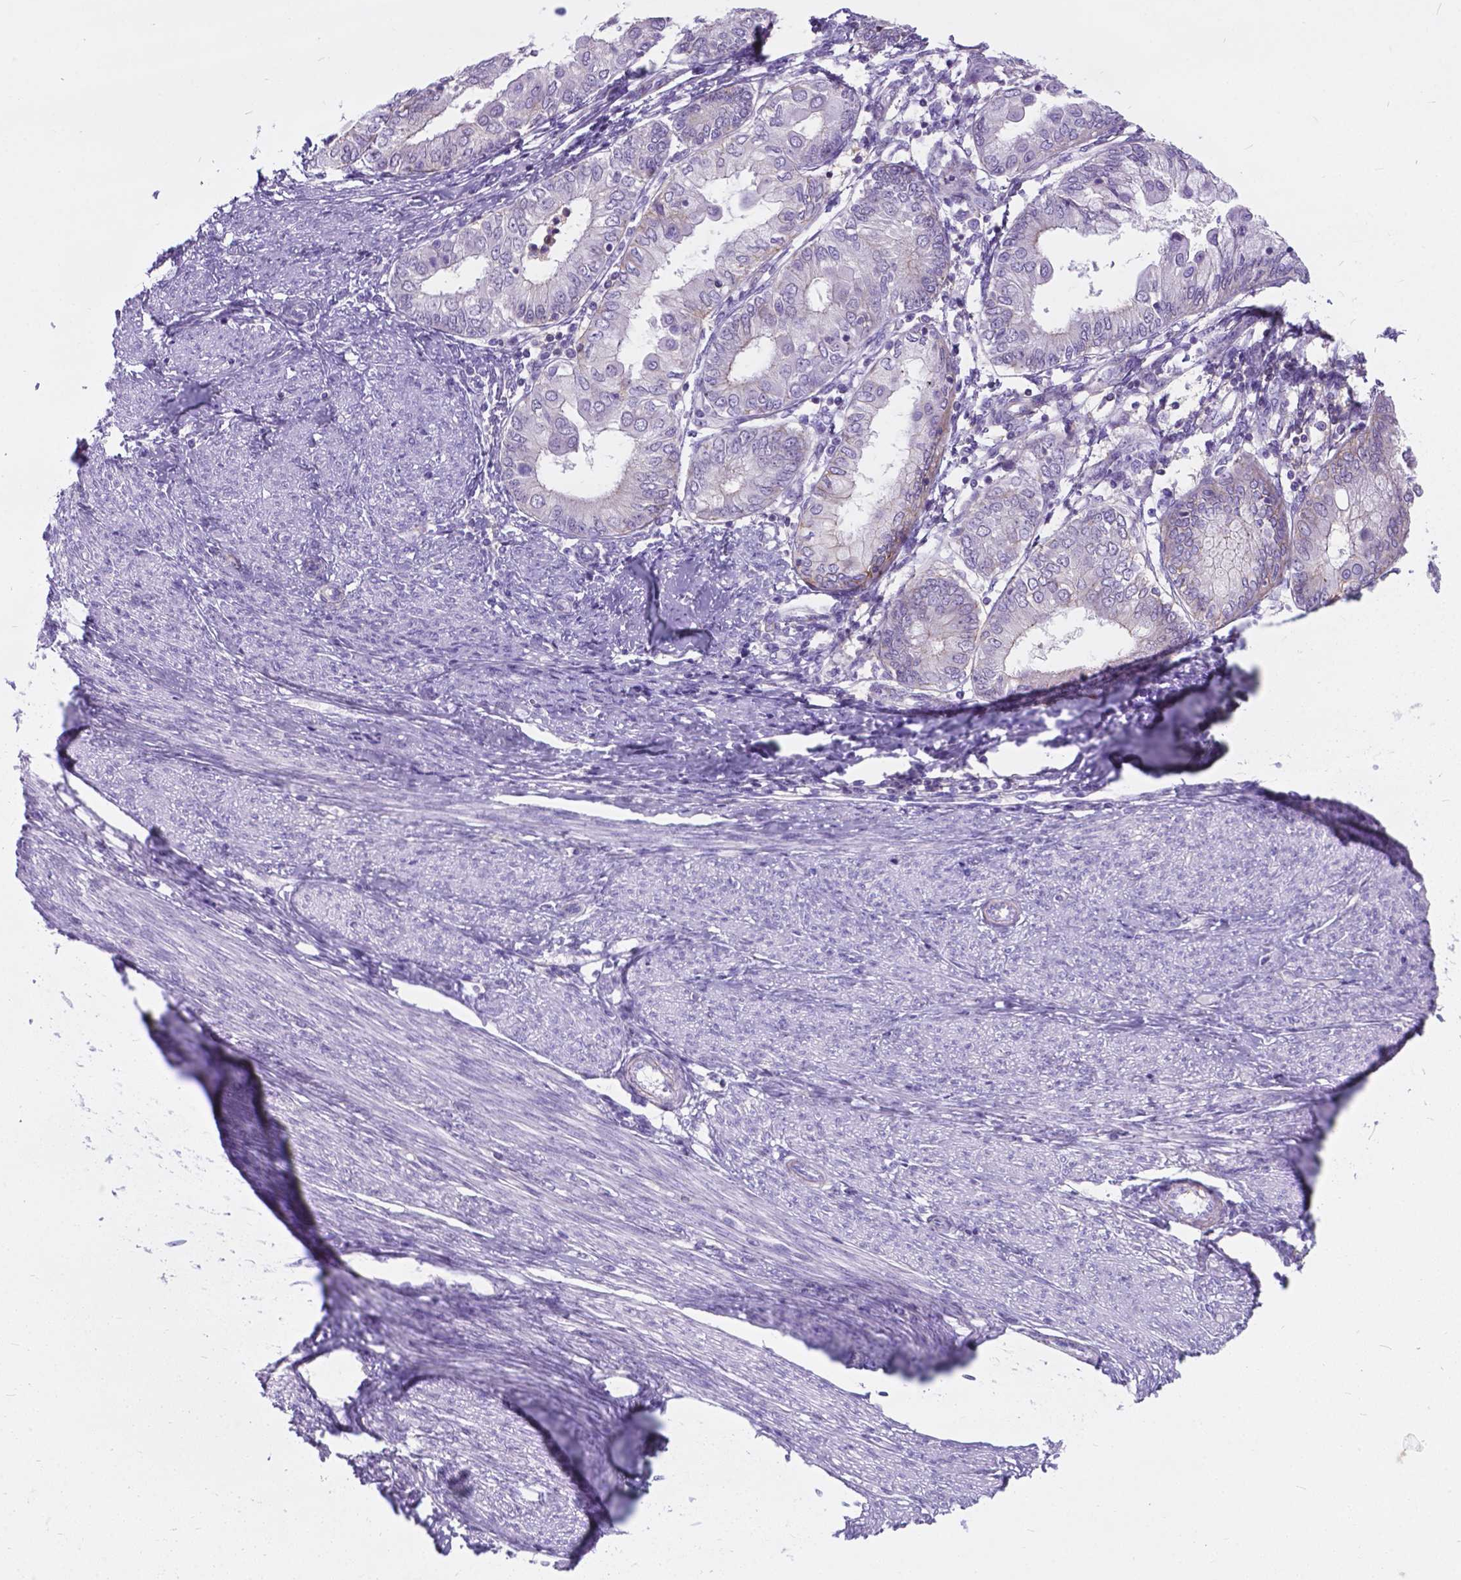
{"staining": {"intensity": "negative", "quantity": "none", "location": "none"}, "tissue": "endometrial cancer", "cell_type": "Tumor cells", "image_type": "cancer", "snomed": [{"axis": "morphology", "description": "Adenocarcinoma, NOS"}, {"axis": "topography", "description": "Endometrium"}], "caption": "Immunohistochemical staining of endometrial adenocarcinoma shows no significant expression in tumor cells.", "gene": "KIAA0040", "patient": {"sex": "female", "age": 68}}